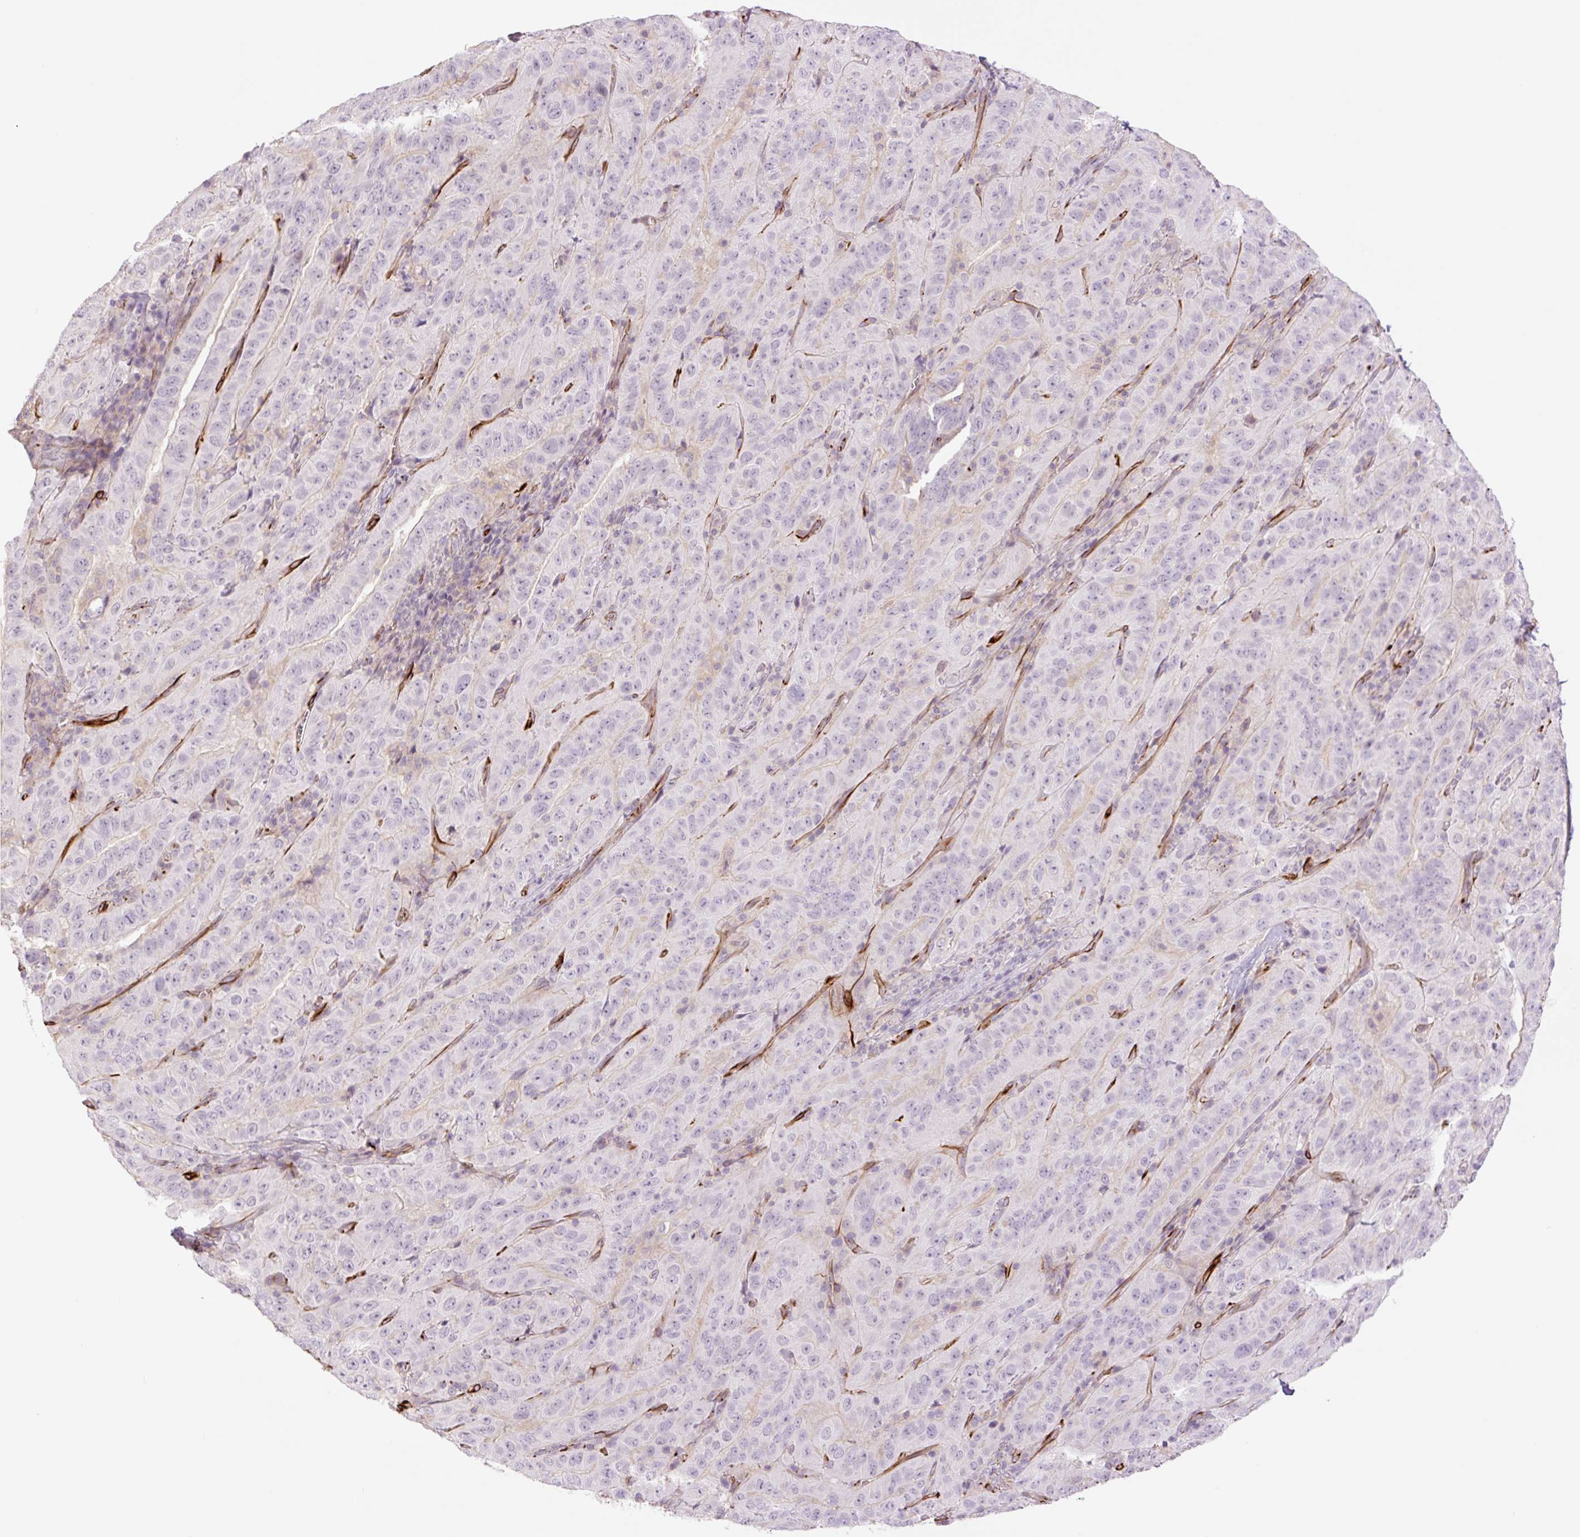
{"staining": {"intensity": "negative", "quantity": "none", "location": "none"}, "tissue": "pancreatic cancer", "cell_type": "Tumor cells", "image_type": "cancer", "snomed": [{"axis": "morphology", "description": "Adenocarcinoma, NOS"}, {"axis": "topography", "description": "Pancreas"}], "caption": "Immunohistochemical staining of pancreatic adenocarcinoma shows no significant expression in tumor cells.", "gene": "ZFYVE21", "patient": {"sex": "male", "age": 63}}